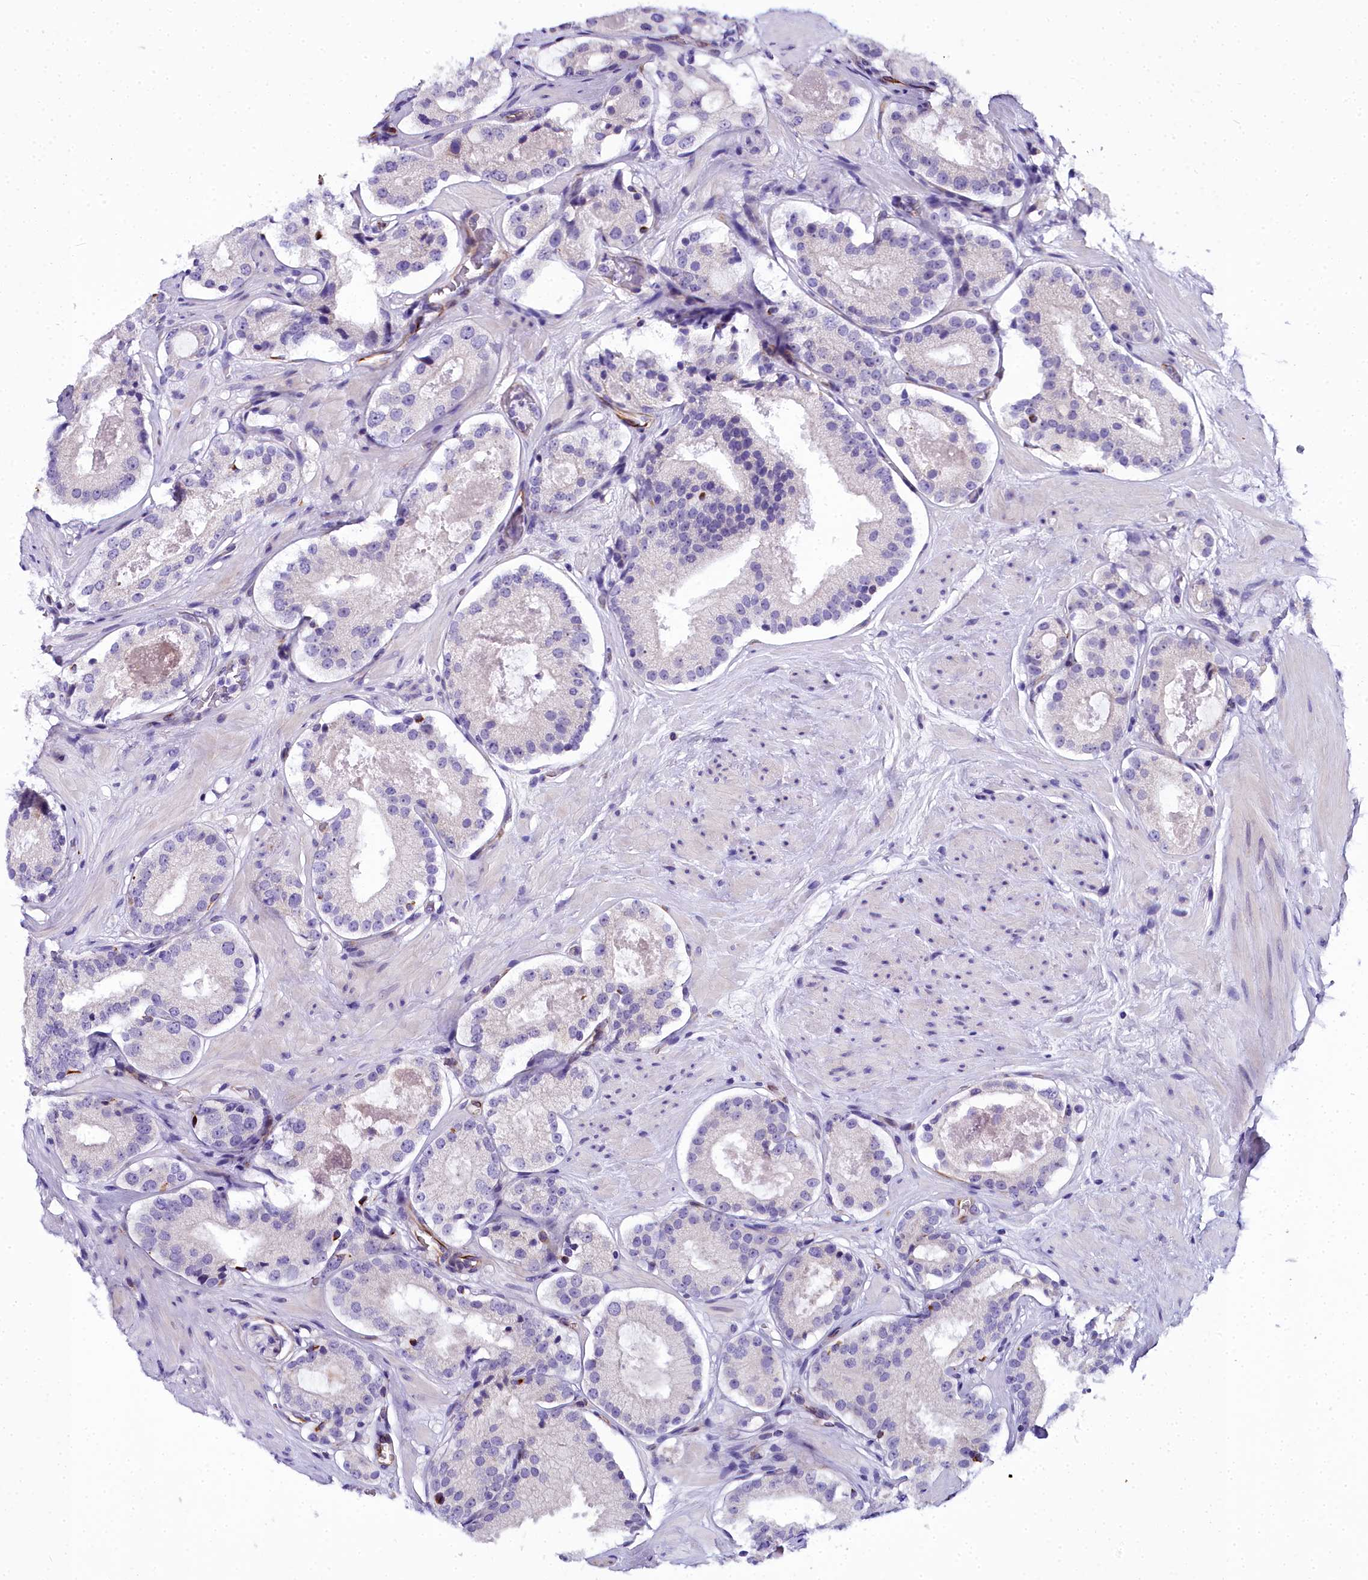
{"staining": {"intensity": "negative", "quantity": "none", "location": "none"}, "tissue": "prostate cancer", "cell_type": "Tumor cells", "image_type": "cancer", "snomed": [{"axis": "morphology", "description": "Adenocarcinoma, High grade"}, {"axis": "topography", "description": "Prostate"}], "caption": "Immunohistochemical staining of human prostate cancer reveals no significant staining in tumor cells. (DAB immunohistochemistry, high magnification).", "gene": "TIMM22", "patient": {"sex": "male", "age": 65}}